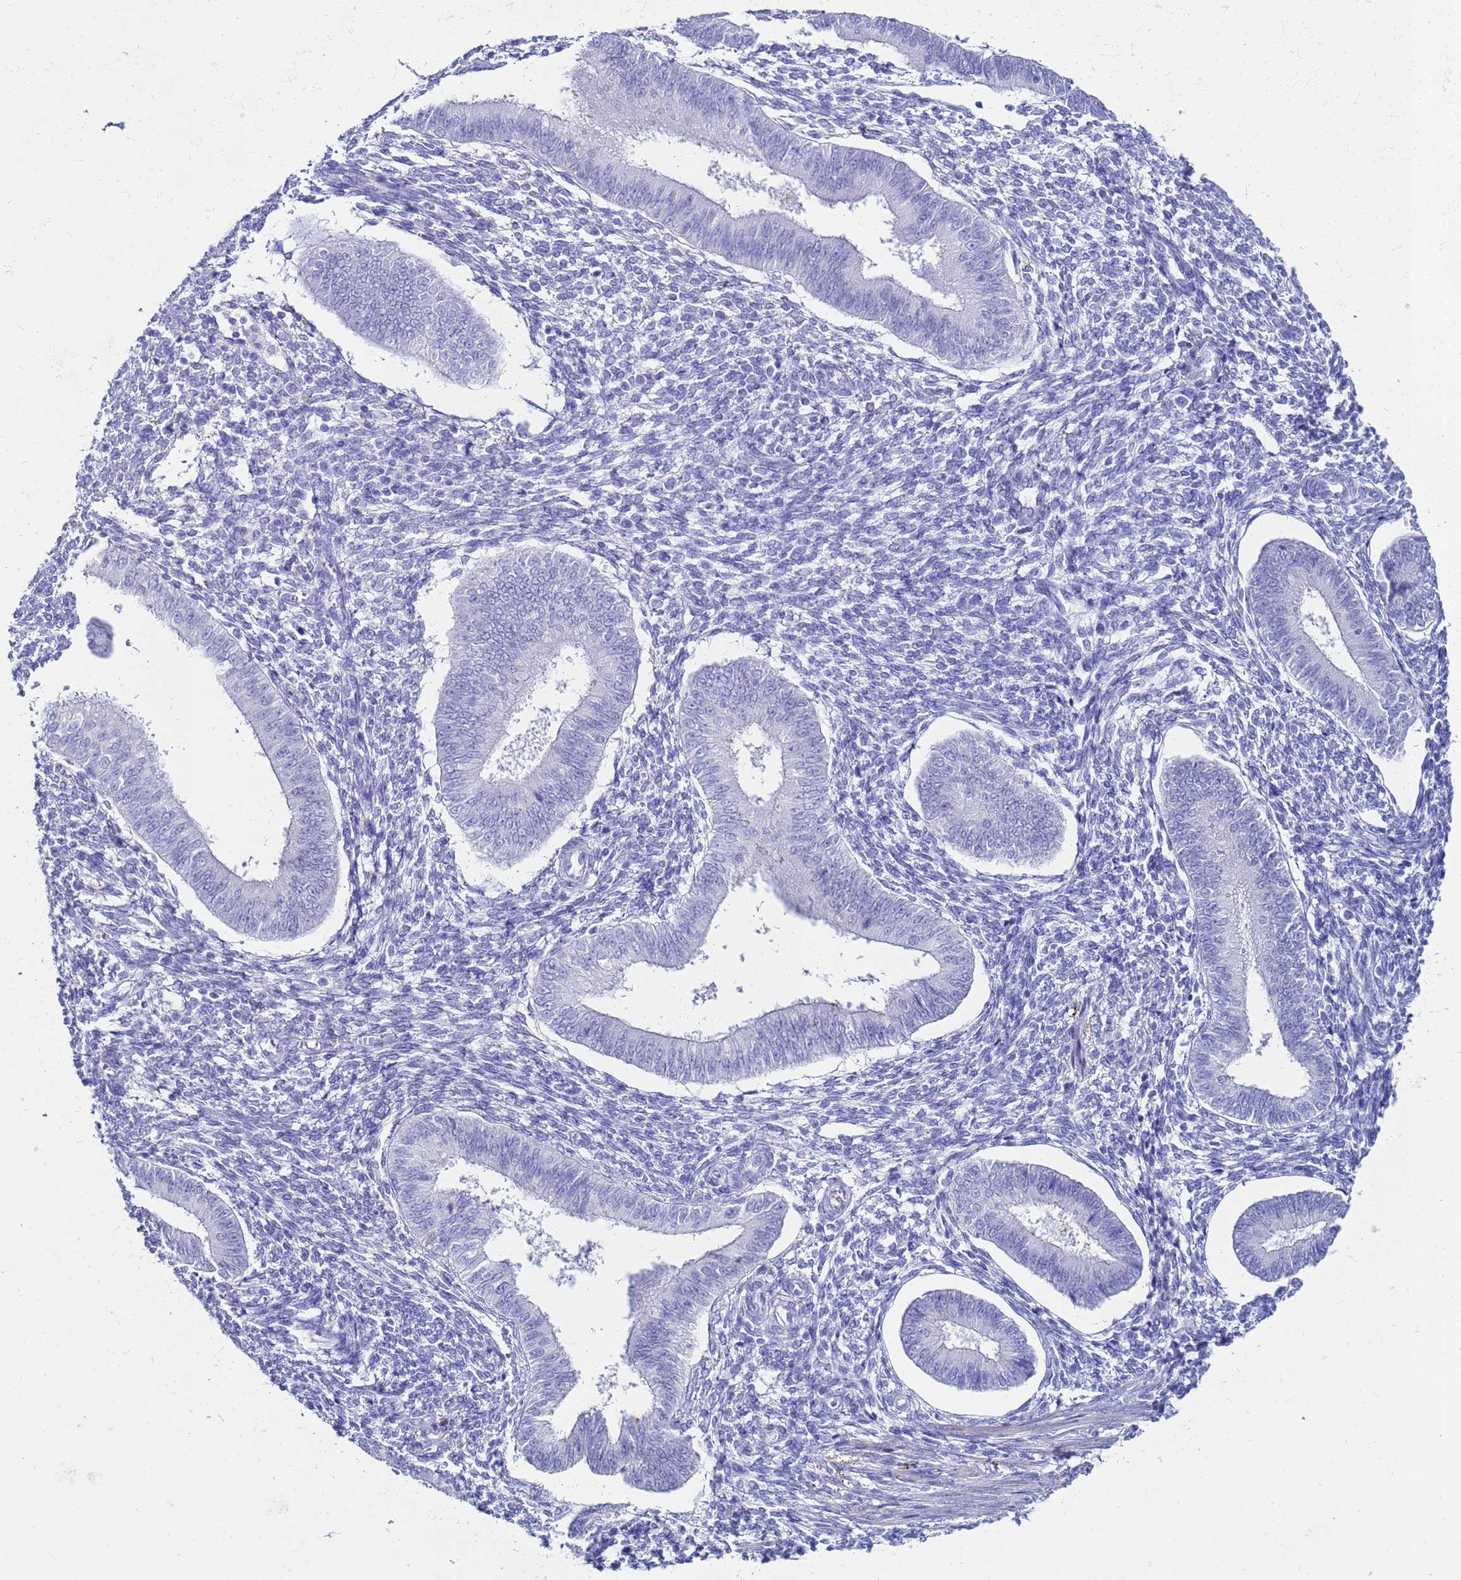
{"staining": {"intensity": "negative", "quantity": "none", "location": "none"}, "tissue": "endometrium", "cell_type": "Cells in endometrial stroma", "image_type": "normal", "snomed": [{"axis": "morphology", "description": "Normal tissue, NOS"}, {"axis": "topography", "description": "Uterus"}, {"axis": "topography", "description": "Endometrium"}], "caption": "This is a micrograph of IHC staining of normal endometrium, which shows no staining in cells in endometrial stroma. (DAB (3,3'-diaminobenzidine) IHC, high magnification).", "gene": "CKB", "patient": {"sex": "female", "age": 48}}